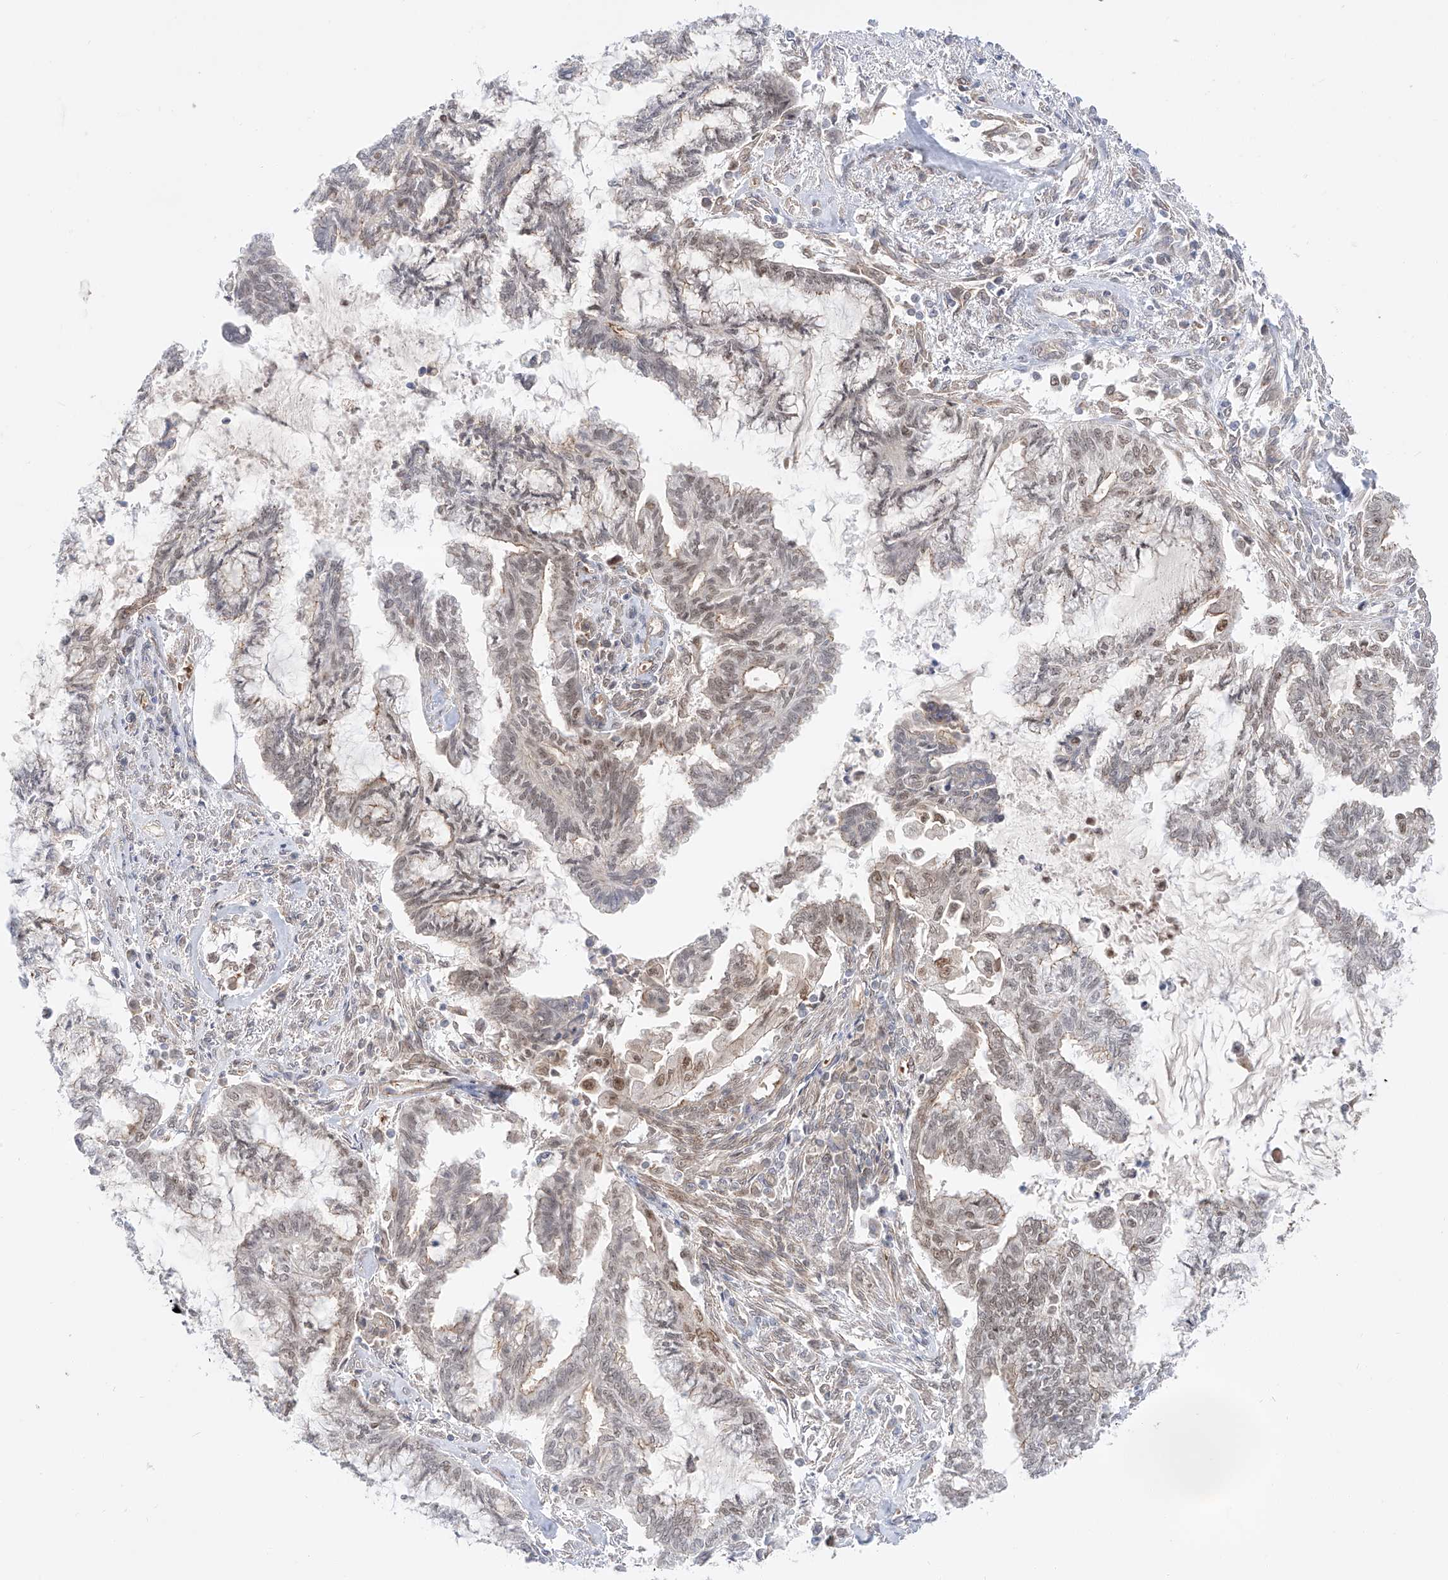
{"staining": {"intensity": "moderate", "quantity": "<25%", "location": "nuclear"}, "tissue": "endometrial cancer", "cell_type": "Tumor cells", "image_type": "cancer", "snomed": [{"axis": "morphology", "description": "Adenocarcinoma, NOS"}, {"axis": "topography", "description": "Endometrium"}], "caption": "There is low levels of moderate nuclear expression in tumor cells of endometrial cancer (adenocarcinoma), as demonstrated by immunohistochemical staining (brown color).", "gene": "POGK", "patient": {"sex": "female", "age": 86}}